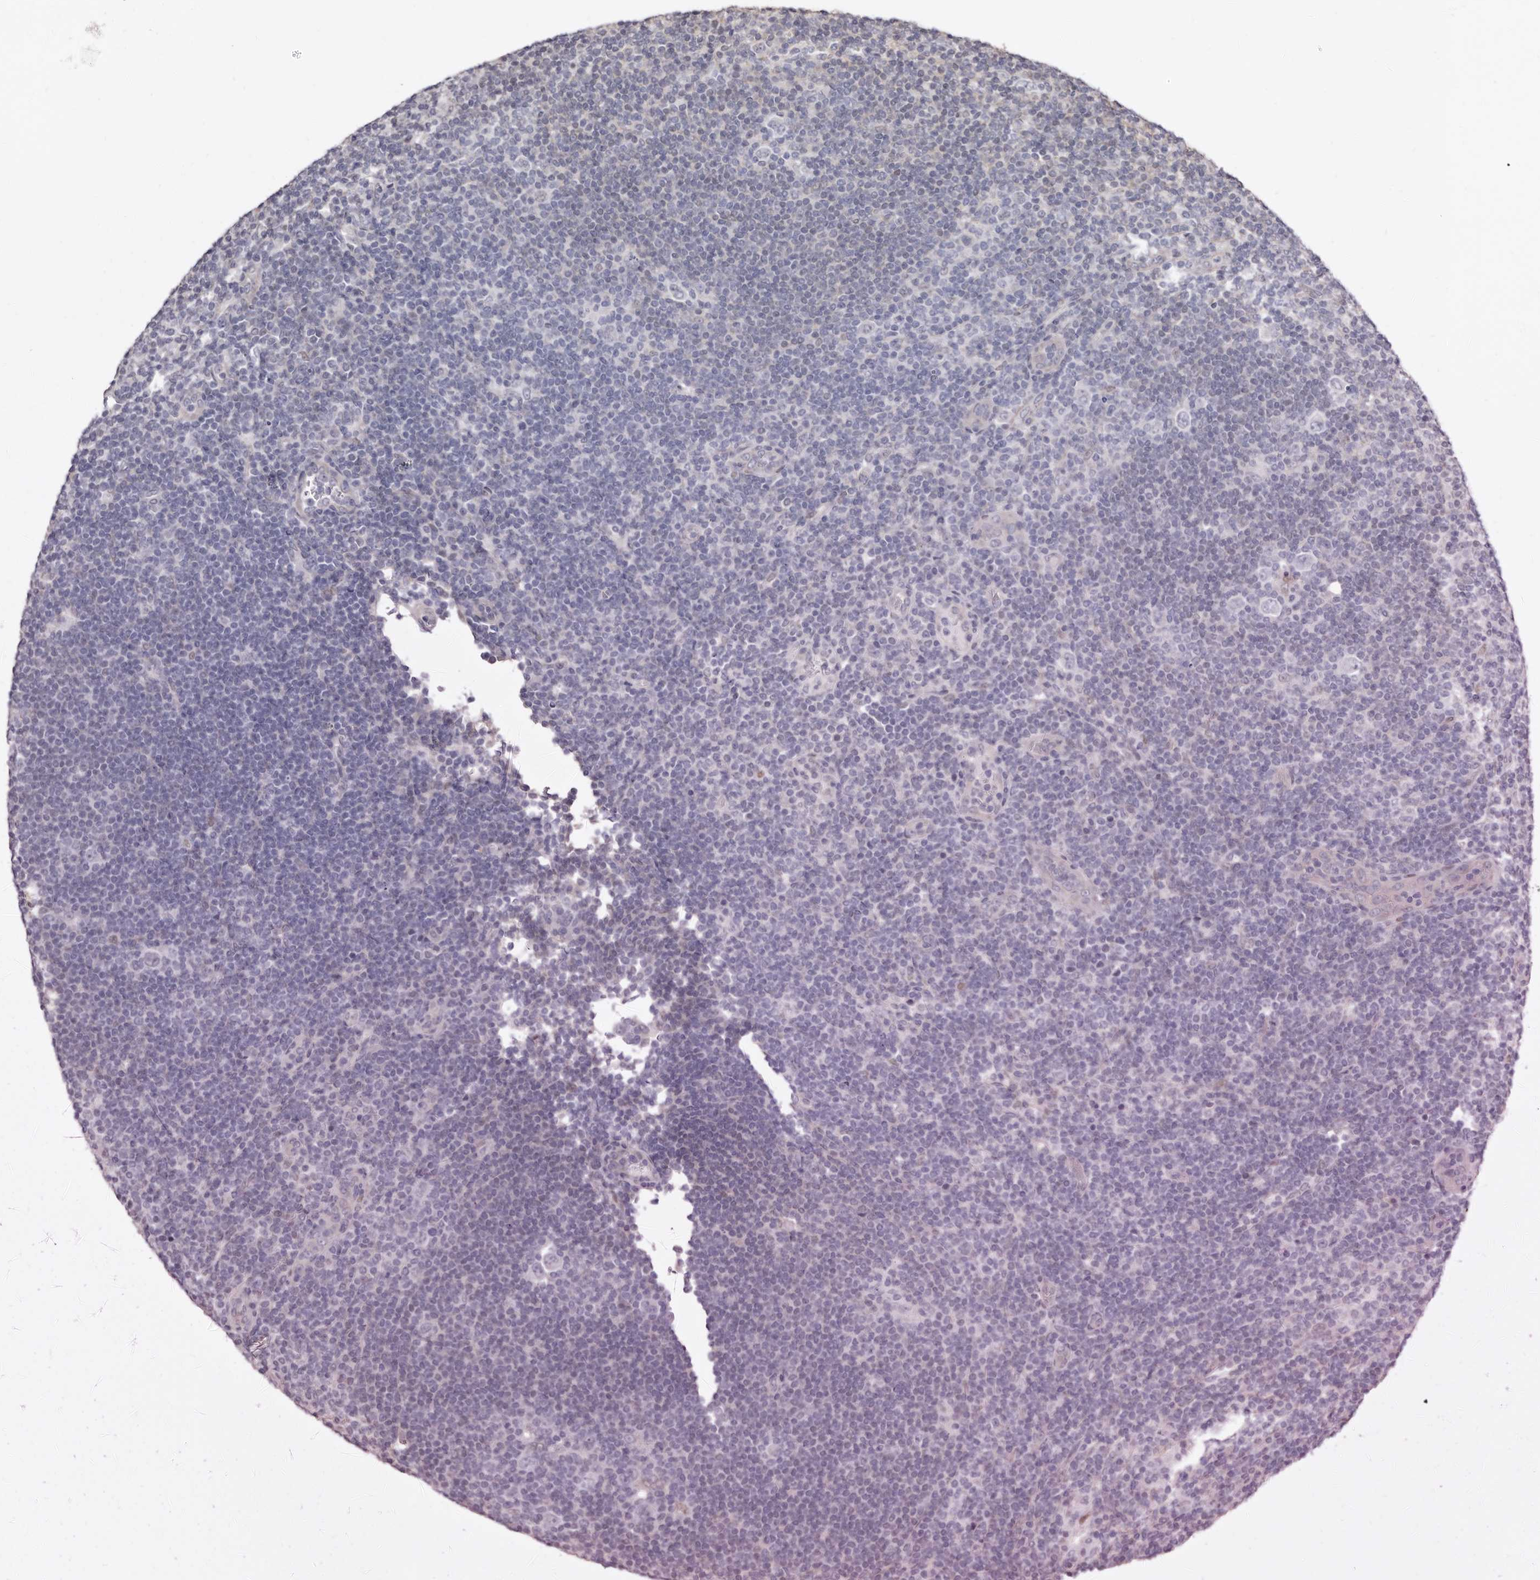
{"staining": {"intensity": "negative", "quantity": "none", "location": "none"}, "tissue": "lymphoma", "cell_type": "Tumor cells", "image_type": "cancer", "snomed": [{"axis": "morphology", "description": "Hodgkin's disease, NOS"}, {"axis": "topography", "description": "Lymph node"}], "caption": "DAB (3,3'-diaminobenzidine) immunohistochemical staining of Hodgkin's disease demonstrates no significant staining in tumor cells.", "gene": "KHDRBS2", "patient": {"sex": "female", "age": 57}}